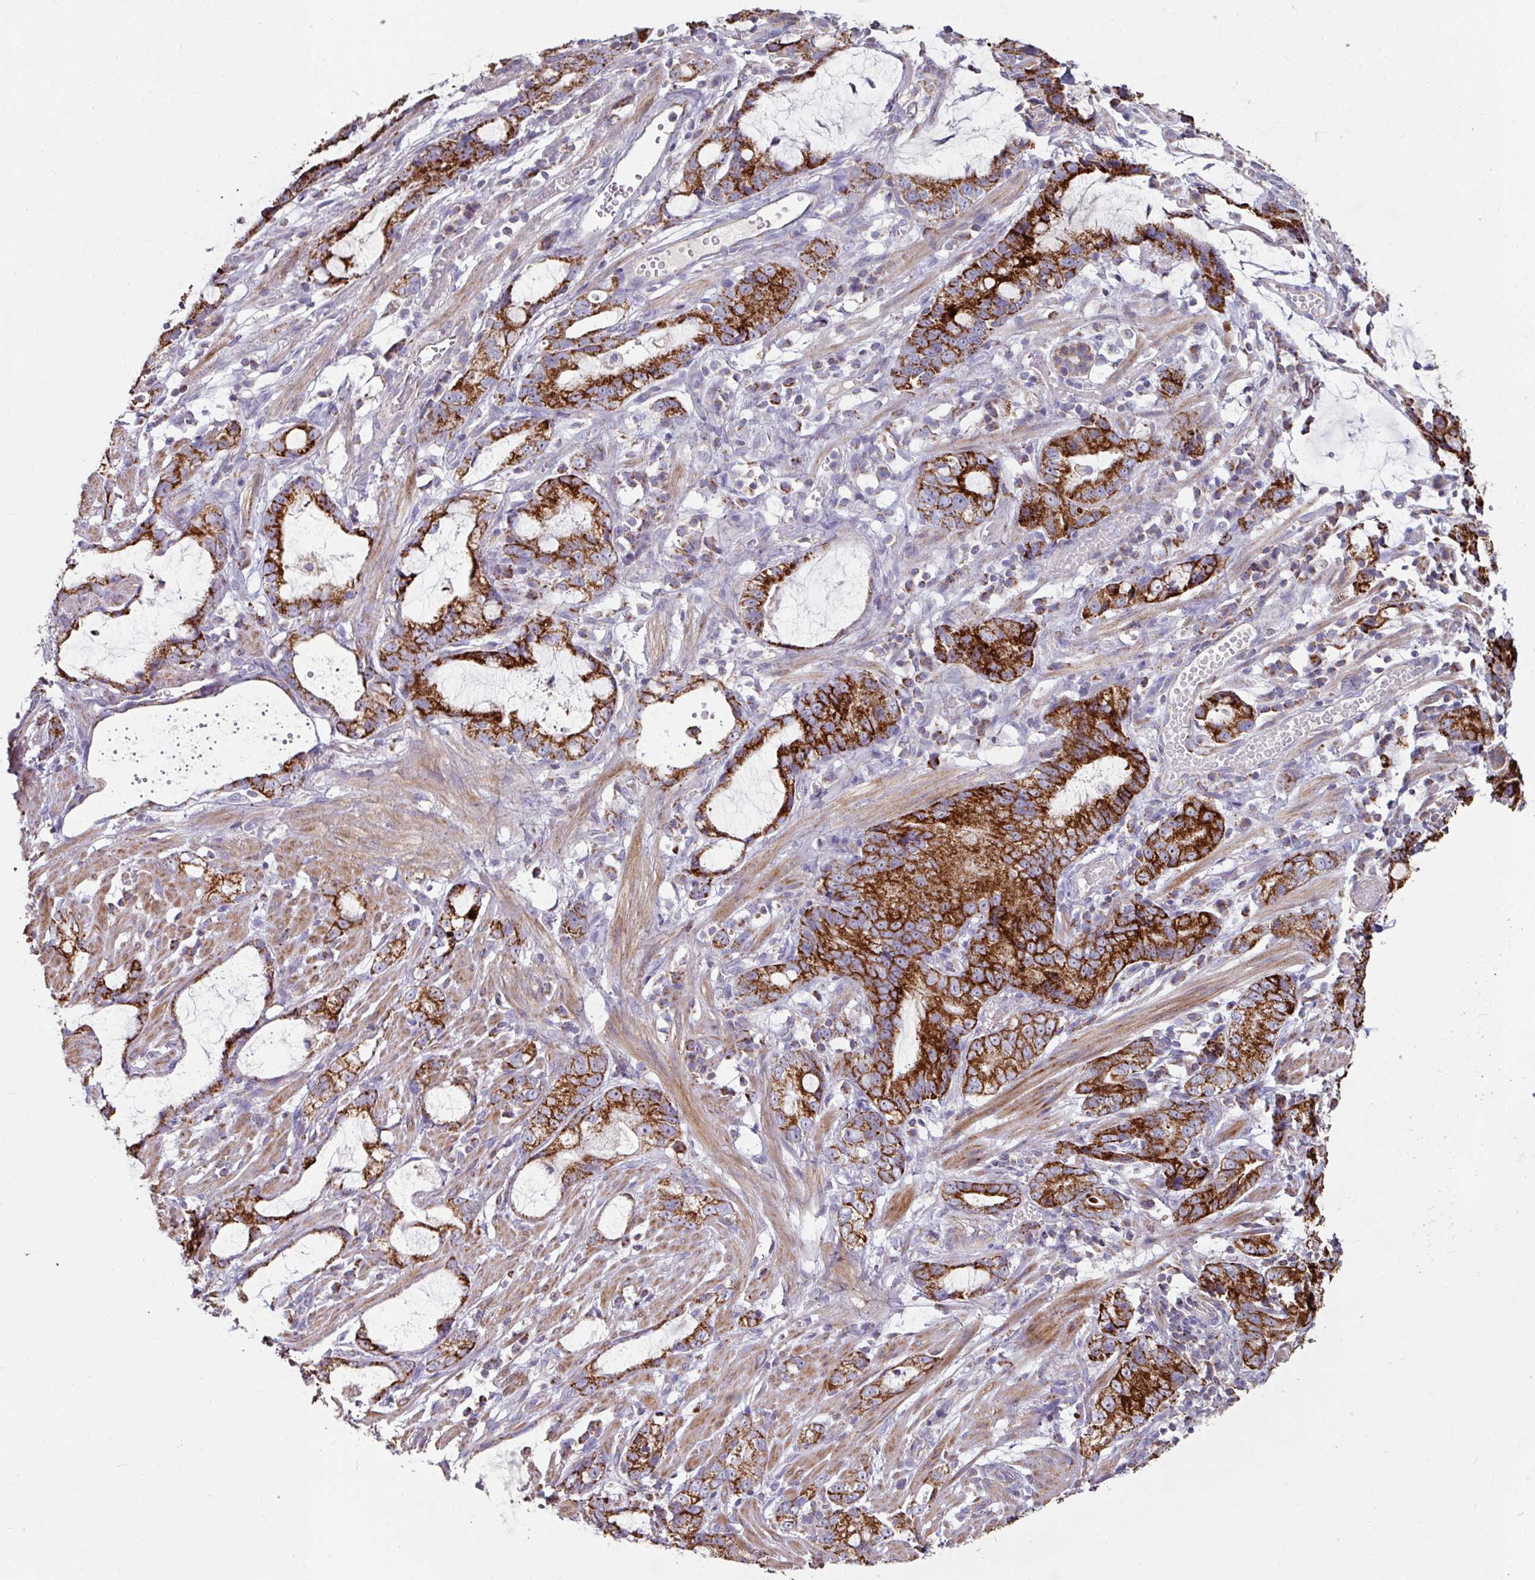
{"staining": {"intensity": "strong", "quantity": ">75%", "location": "cytoplasmic/membranous"}, "tissue": "stomach cancer", "cell_type": "Tumor cells", "image_type": "cancer", "snomed": [{"axis": "morphology", "description": "Adenocarcinoma, NOS"}, {"axis": "topography", "description": "Stomach"}], "caption": "The photomicrograph shows staining of adenocarcinoma (stomach), revealing strong cytoplasmic/membranous protein expression (brown color) within tumor cells. The protein is stained brown, and the nuclei are stained in blue (DAB IHC with brightfield microscopy, high magnification).", "gene": "OR2D3", "patient": {"sex": "male", "age": 55}}